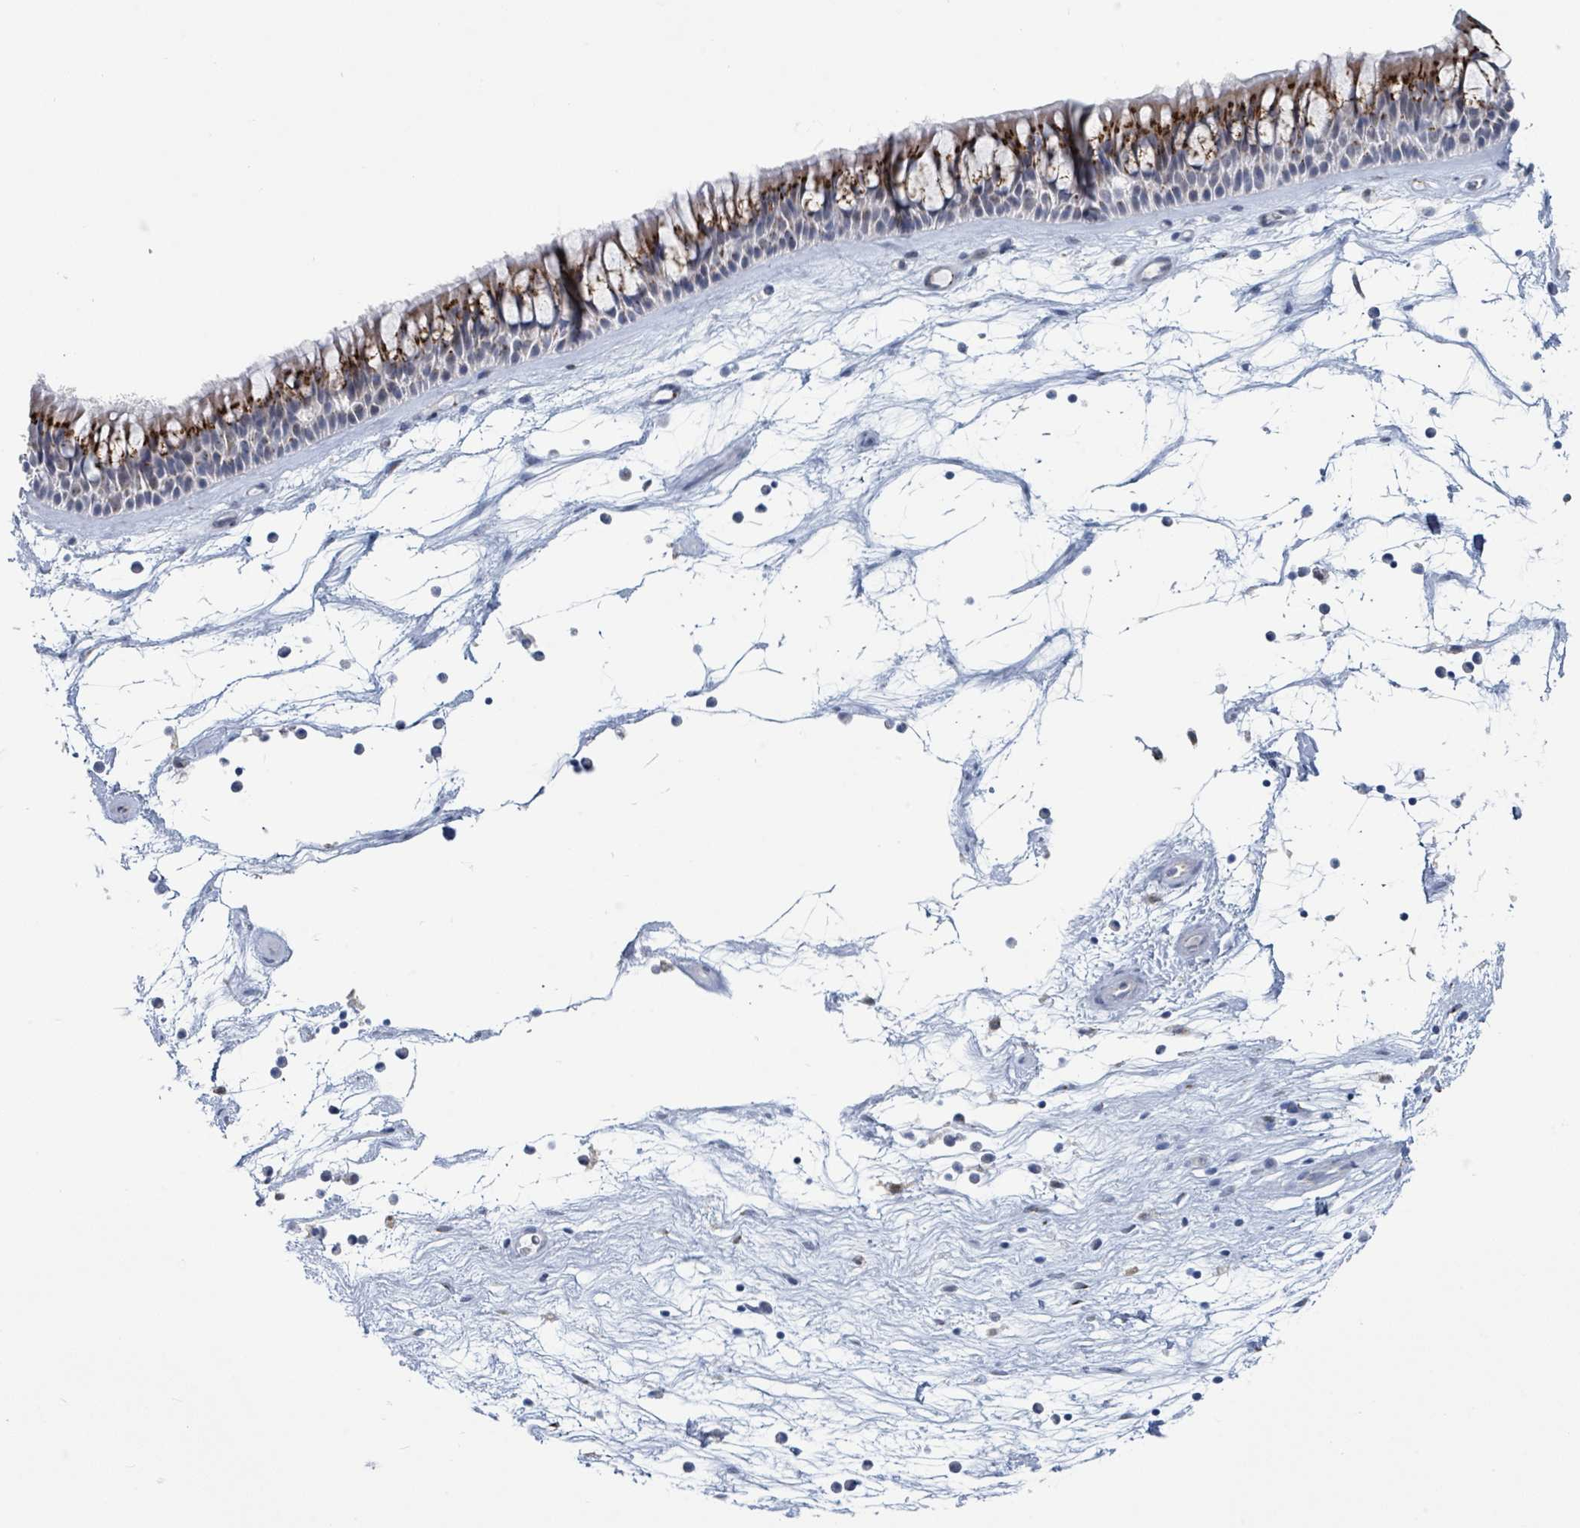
{"staining": {"intensity": "strong", "quantity": "25%-75%", "location": "cytoplasmic/membranous"}, "tissue": "nasopharynx", "cell_type": "Respiratory epithelial cells", "image_type": "normal", "snomed": [{"axis": "morphology", "description": "Normal tissue, NOS"}, {"axis": "topography", "description": "Nasopharynx"}], "caption": "Nasopharynx stained with immunohistochemistry (IHC) exhibits strong cytoplasmic/membranous expression in approximately 25%-75% of respiratory epithelial cells. Immunohistochemistry stains the protein of interest in brown and the nuclei are stained blue.", "gene": "DCAF5", "patient": {"sex": "male", "age": 64}}